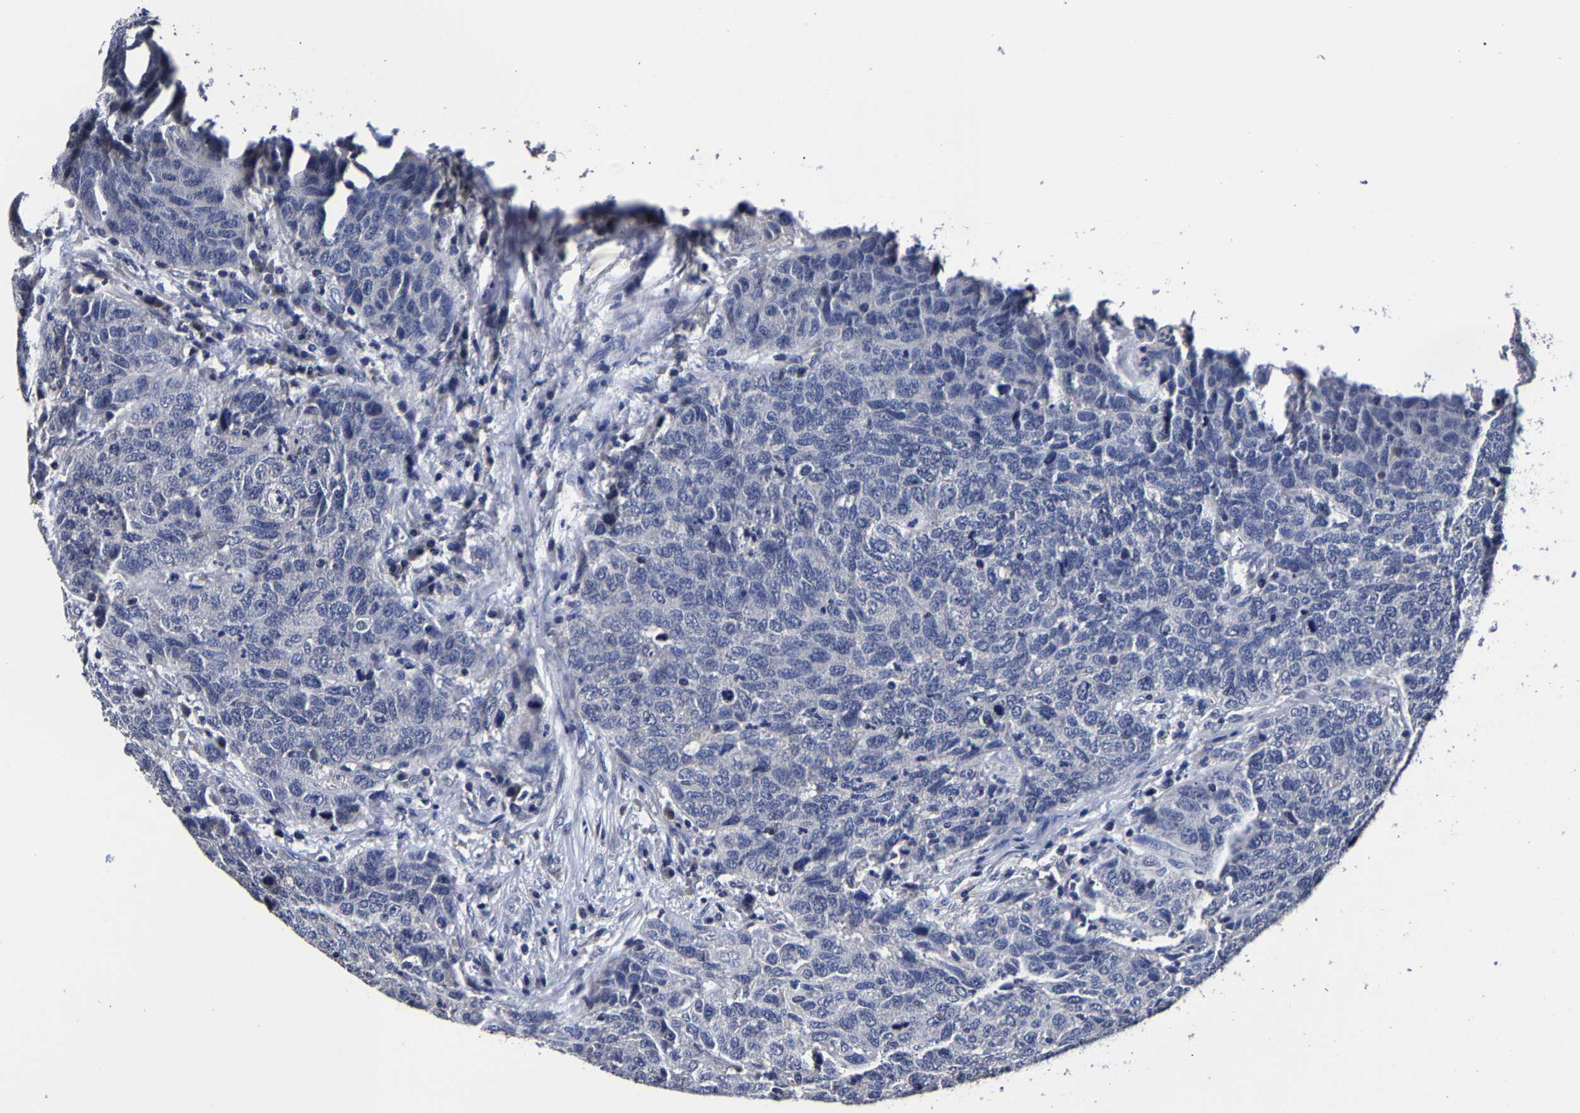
{"staining": {"intensity": "negative", "quantity": "none", "location": "none"}, "tissue": "head and neck cancer", "cell_type": "Tumor cells", "image_type": "cancer", "snomed": [{"axis": "morphology", "description": "Squamous cell carcinoma, NOS"}, {"axis": "topography", "description": "Head-Neck"}], "caption": "An IHC photomicrograph of head and neck cancer (squamous cell carcinoma) is shown. There is no staining in tumor cells of head and neck cancer (squamous cell carcinoma).", "gene": "AKAP4", "patient": {"sex": "male", "age": 66}}